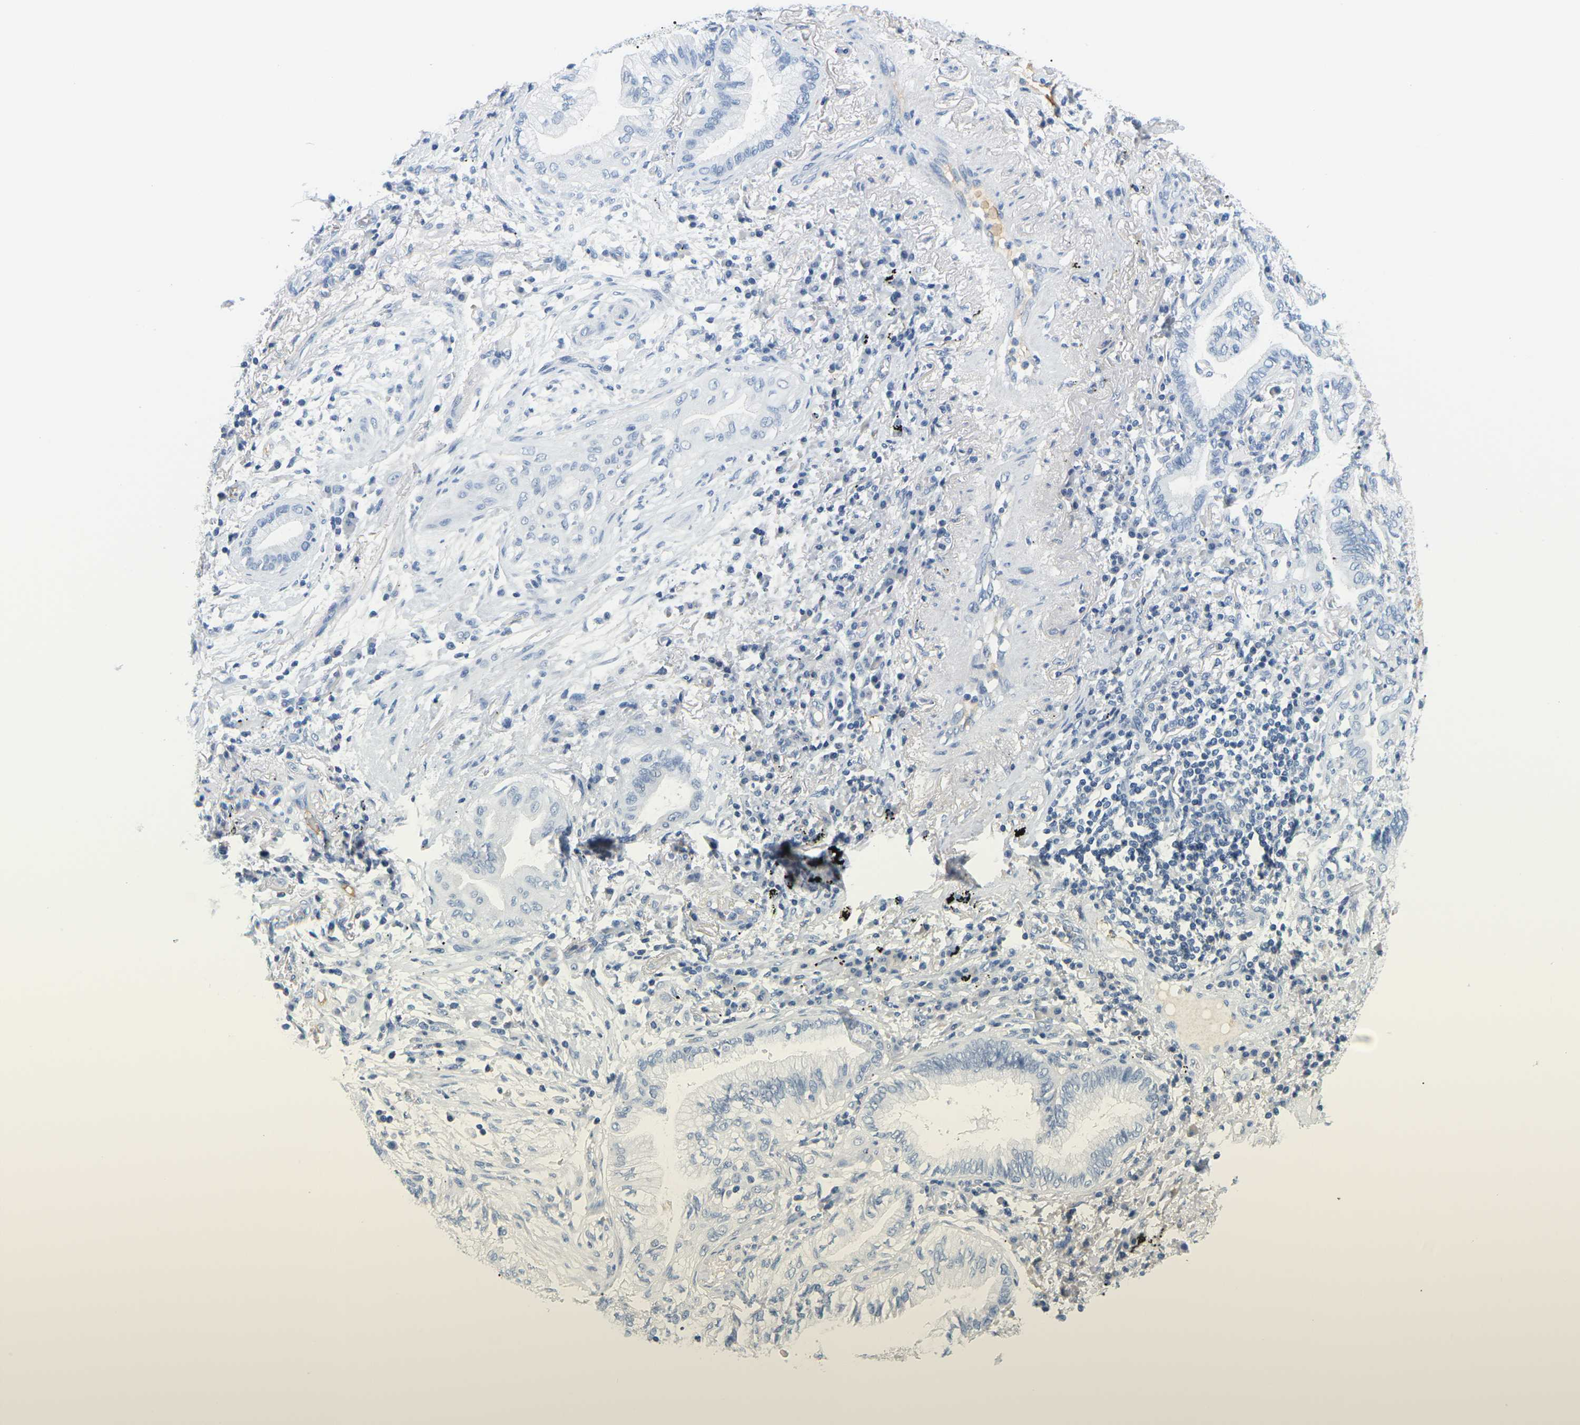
{"staining": {"intensity": "negative", "quantity": "none", "location": "none"}, "tissue": "lung cancer", "cell_type": "Tumor cells", "image_type": "cancer", "snomed": [{"axis": "morphology", "description": "Normal tissue, NOS"}, {"axis": "morphology", "description": "Adenocarcinoma, NOS"}, {"axis": "topography", "description": "Bronchus"}, {"axis": "topography", "description": "Lung"}], "caption": "A photomicrograph of human lung cancer (adenocarcinoma) is negative for staining in tumor cells.", "gene": "APOB", "patient": {"sex": "female", "age": 70}}